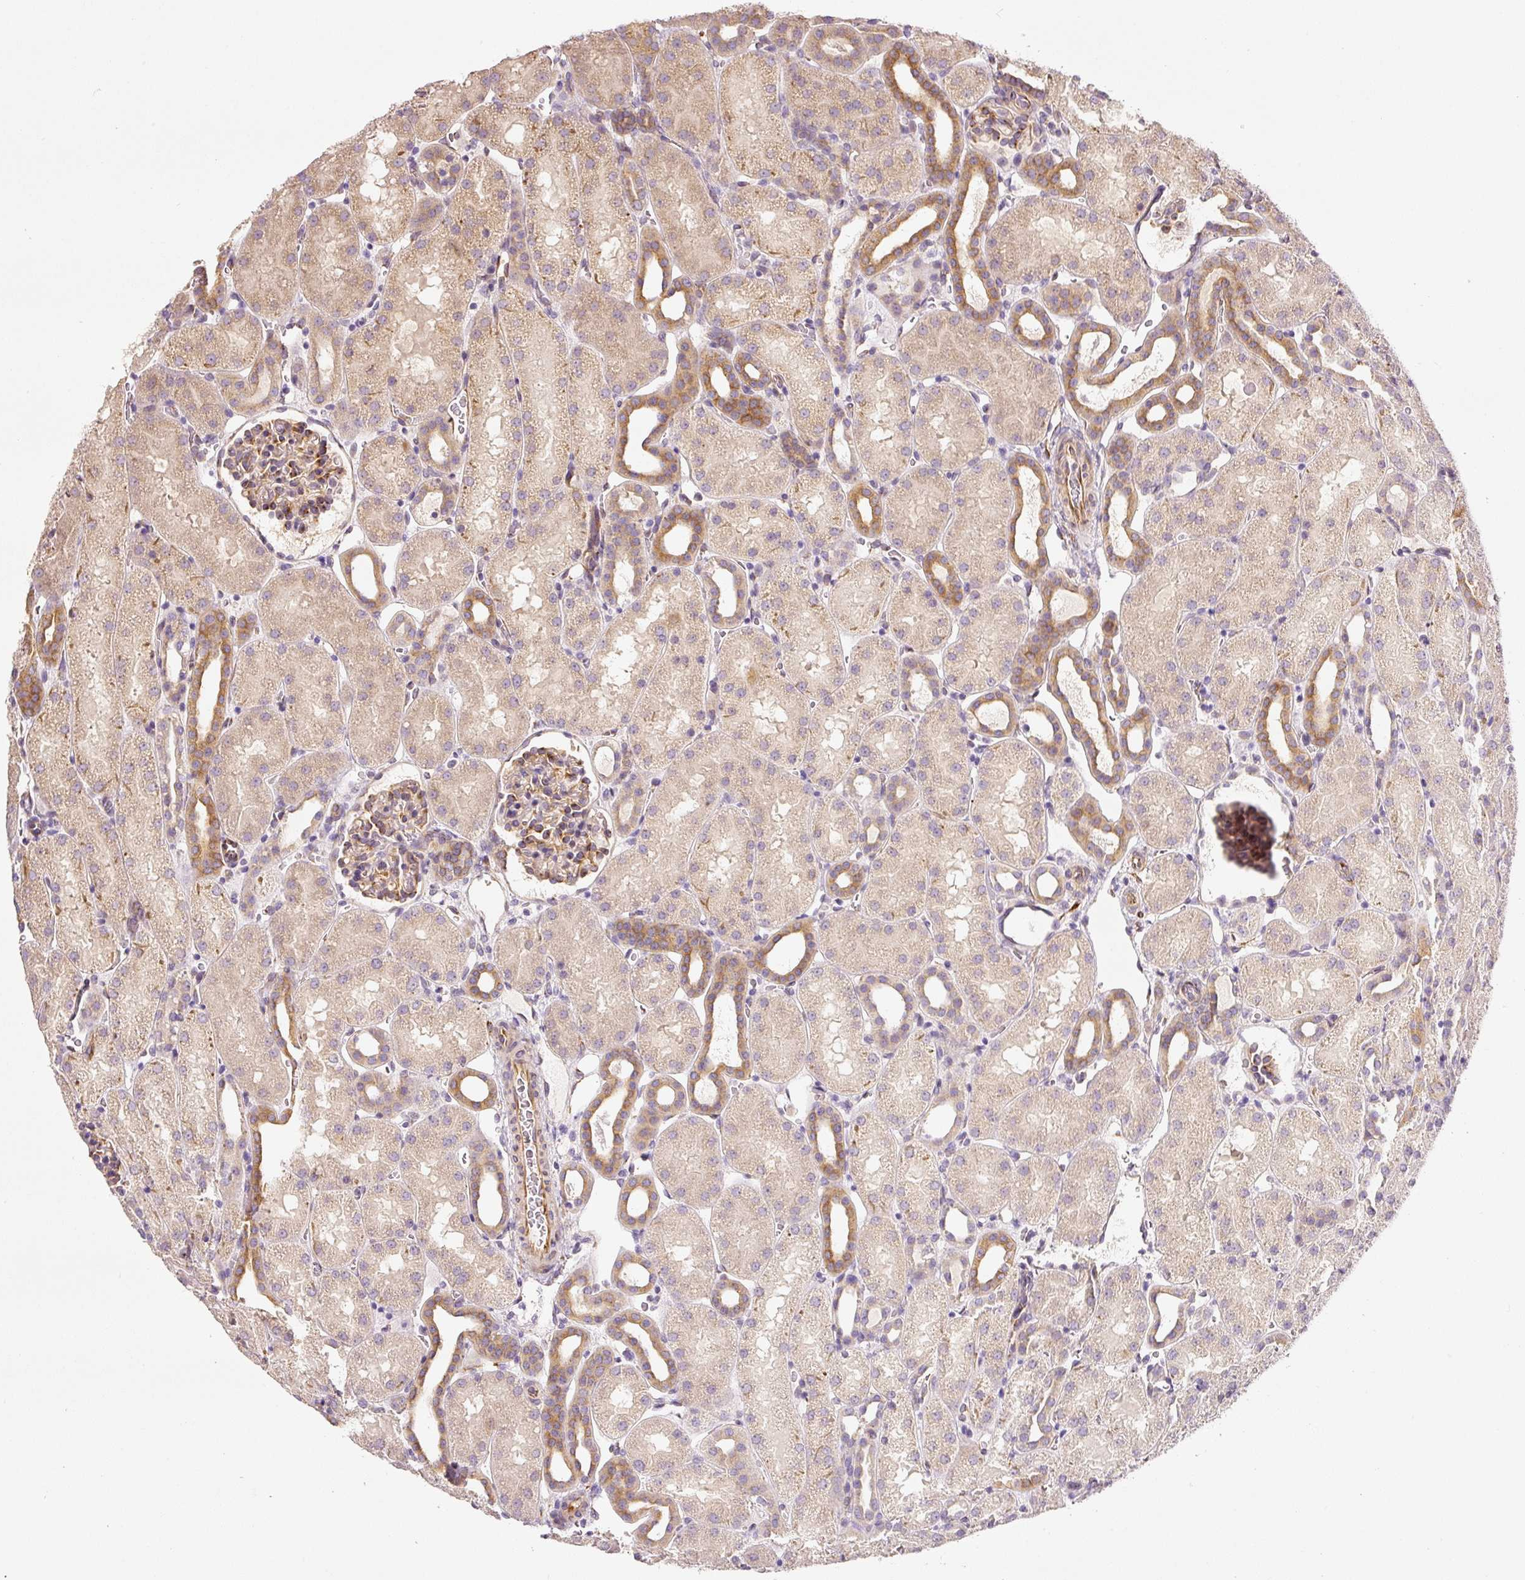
{"staining": {"intensity": "moderate", "quantity": "25%-75%", "location": "cytoplasmic/membranous"}, "tissue": "kidney", "cell_type": "Cells in glomeruli", "image_type": "normal", "snomed": [{"axis": "morphology", "description": "Normal tissue, NOS"}, {"axis": "topography", "description": "Kidney"}], "caption": "IHC of normal kidney shows medium levels of moderate cytoplasmic/membranous staining in about 25%-75% of cells in glomeruli.", "gene": "RNF167", "patient": {"sex": "male", "age": 2}}